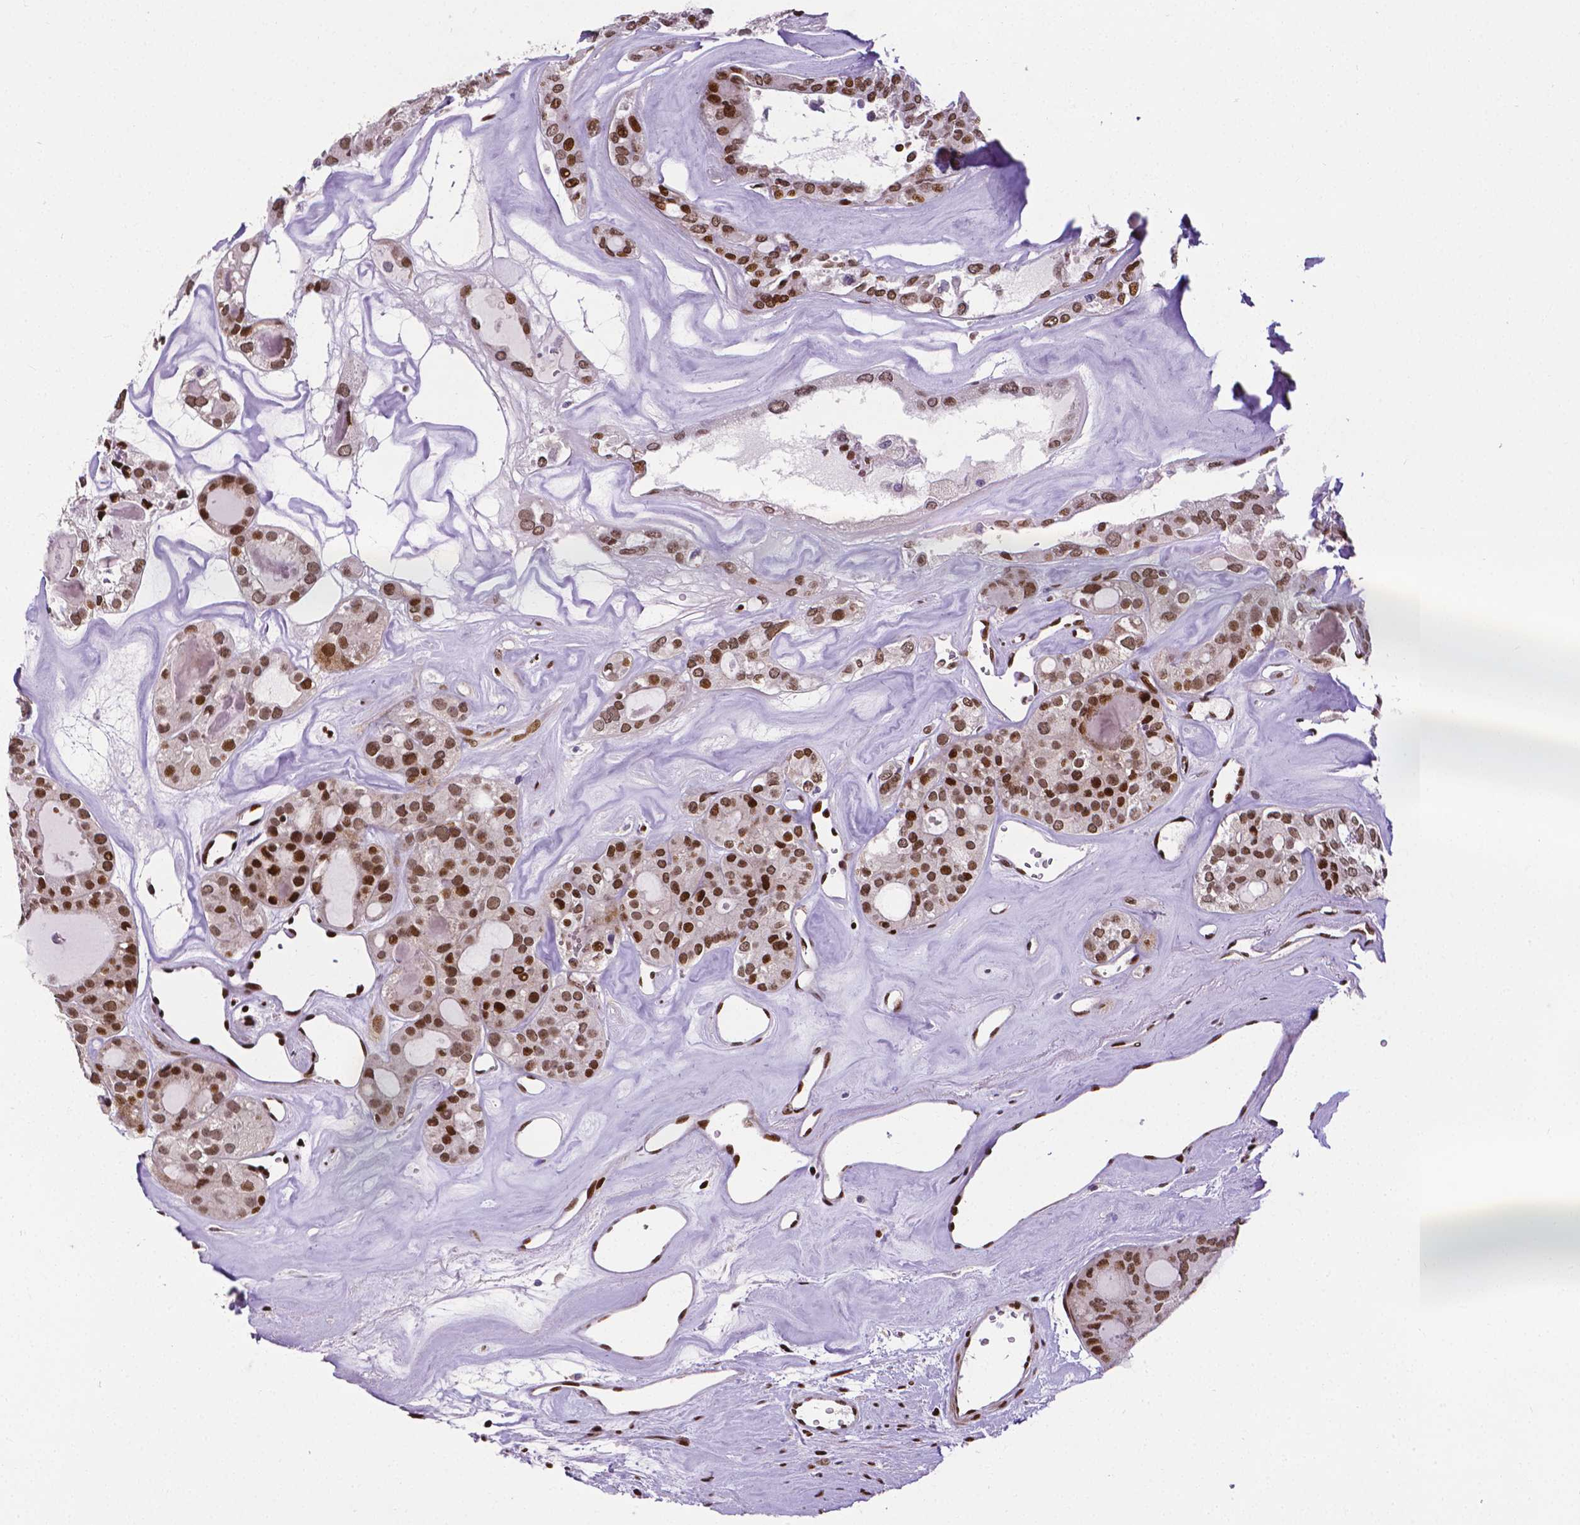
{"staining": {"intensity": "strong", "quantity": "25%-75%", "location": "nuclear"}, "tissue": "thyroid cancer", "cell_type": "Tumor cells", "image_type": "cancer", "snomed": [{"axis": "morphology", "description": "Follicular adenoma carcinoma, NOS"}, {"axis": "topography", "description": "Thyroid gland"}], "caption": "Human follicular adenoma carcinoma (thyroid) stained for a protein (brown) exhibits strong nuclear positive expression in about 25%-75% of tumor cells.", "gene": "CTCF", "patient": {"sex": "male", "age": 75}}